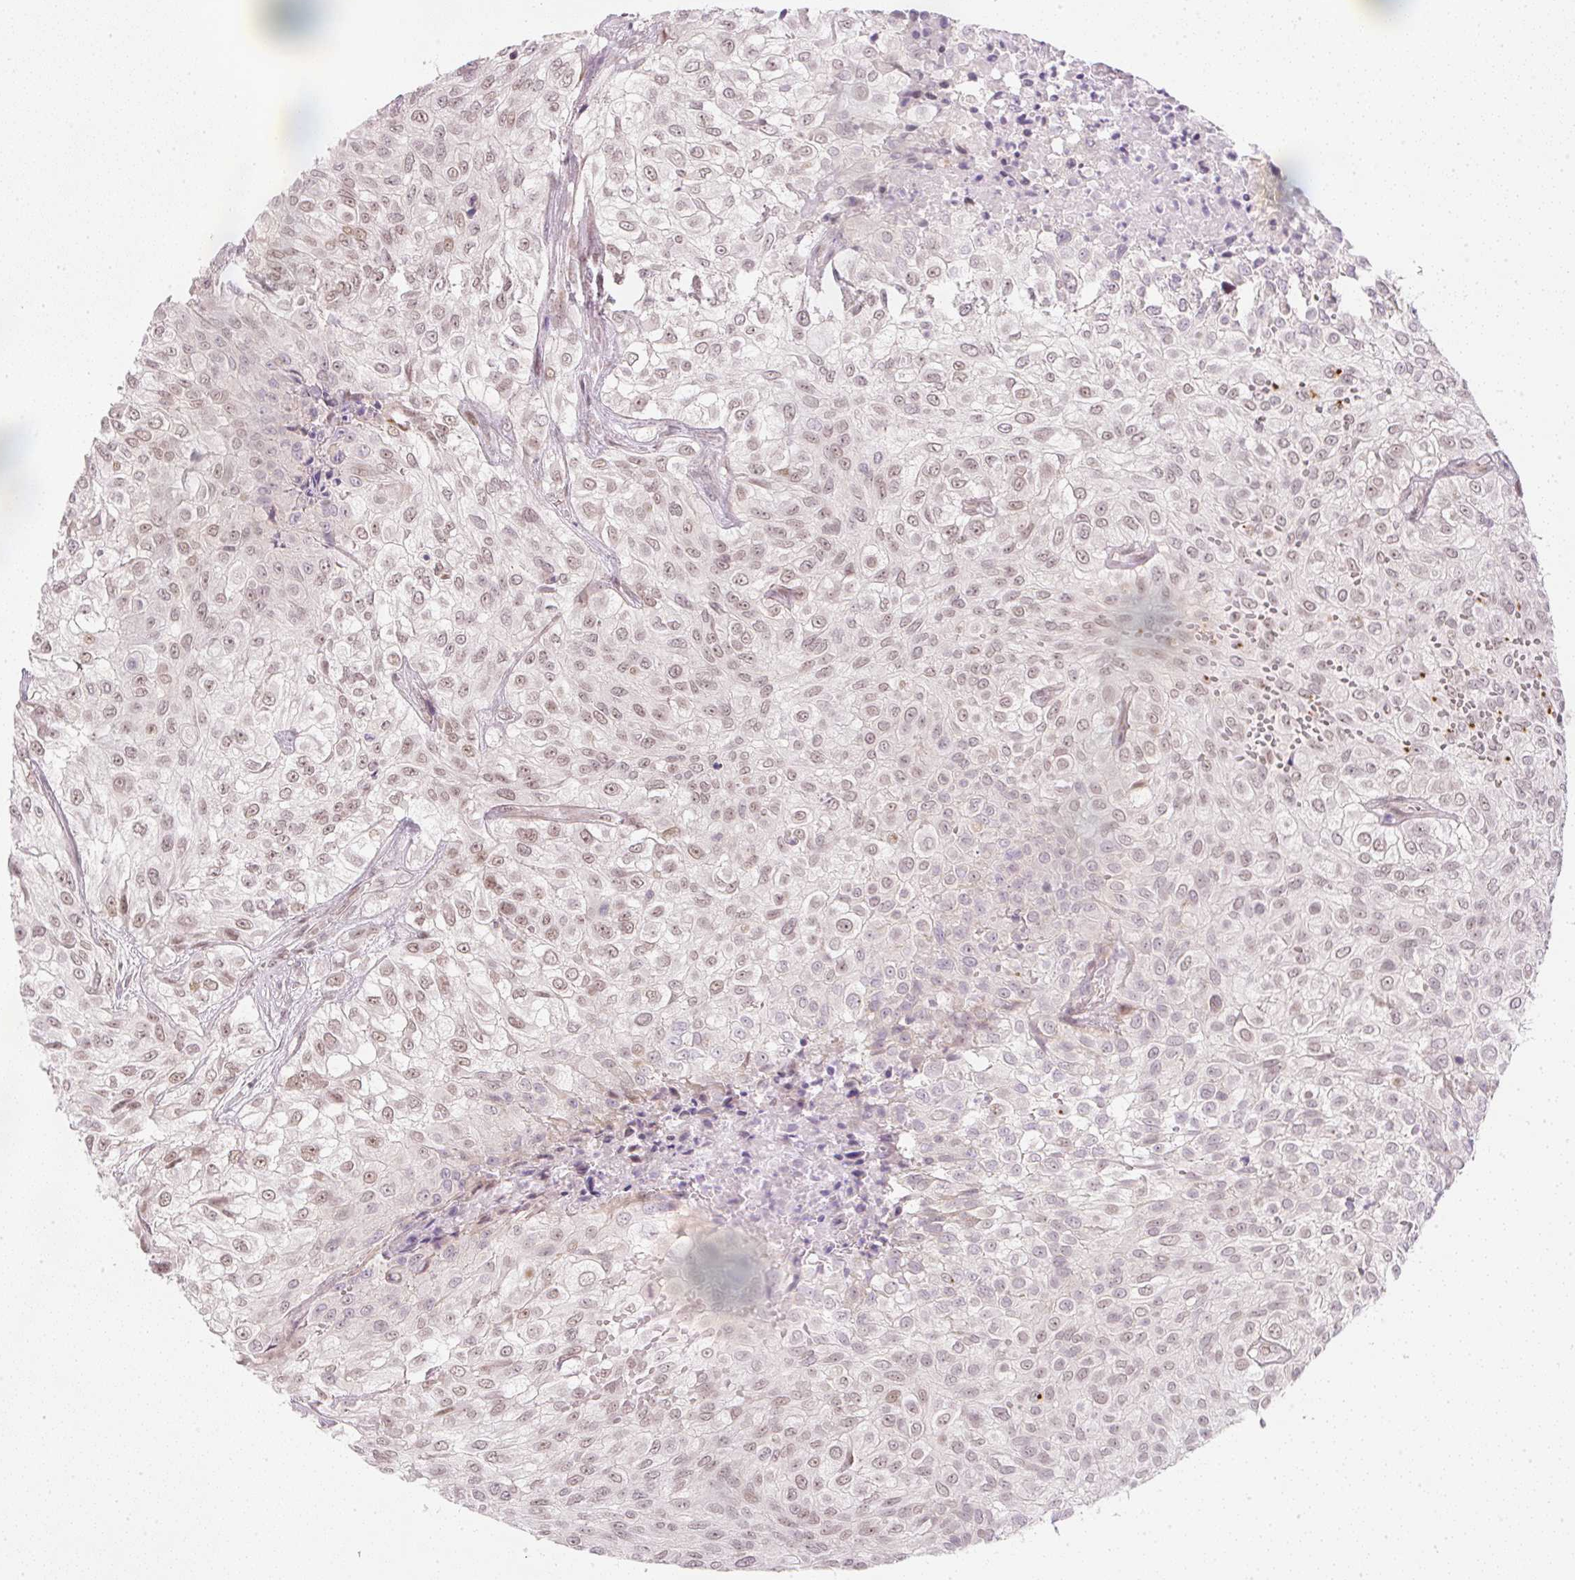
{"staining": {"intensity": "weak", "quantity": ">75%", "location": "nuclear"}, "tissue": "urothelial cancer", "cell_type": "Tumor cells", "image_type": "cancer", "snomed": [{"axis": "morphology", "description": "Urothelial carcinoma, High grade"}, {"axis": "topography", "description": "Urinary bladder"}], "caption": "High-magnification brightfield microscopy of urothelial carcinoma (high-grade) stained with DAB (brown) and counterstained with hematoxylin (blue). tumor cells exhibit weak nuclear positivity is identified in approximately>75% of cells.", "gene": "DPPA4", "patient": {"sex": "male", "age": 56}}